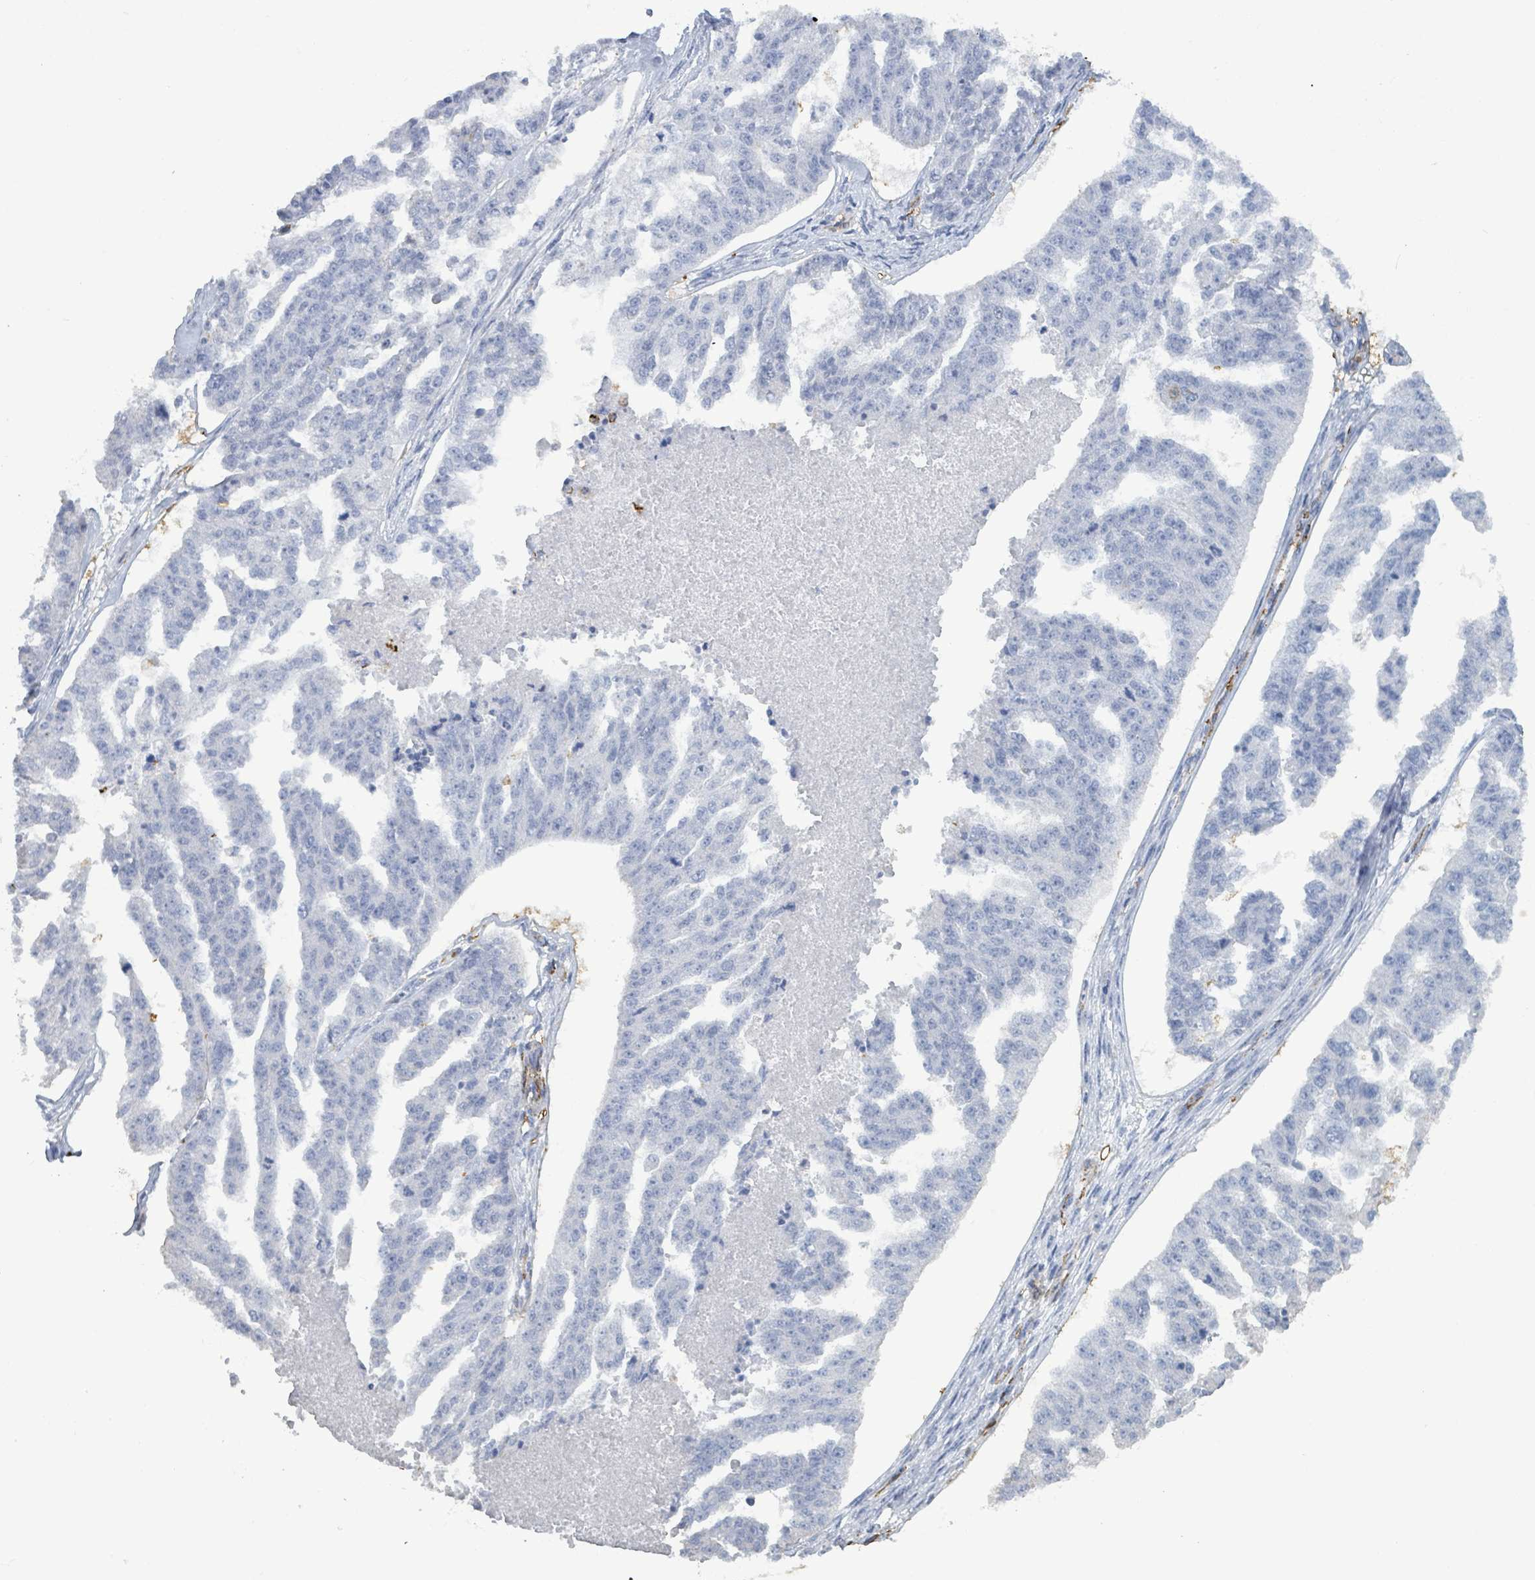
{"staining": {"intensity": "negative", "quantity": "none", "location": "none"}, "tissue": "ovarian cancer", "cell_type": "Tumor cells", "image_type": "cancer", "snomed": [{"axis": "morphology", "description": "Cystadenocarcinoma, serous, NOS"}, {"axis": "topography", "description": "Ovary"}], "caption": "Immunohistochemistry micrograph of neoplastic tissue: human serous cystadenocarcinoma (ovarian) stained with DAB demonstrates no significant protein expression in tumor cells.", "gene": "PRKRIP1", "patient": {"sex": "female", "age": 58}}